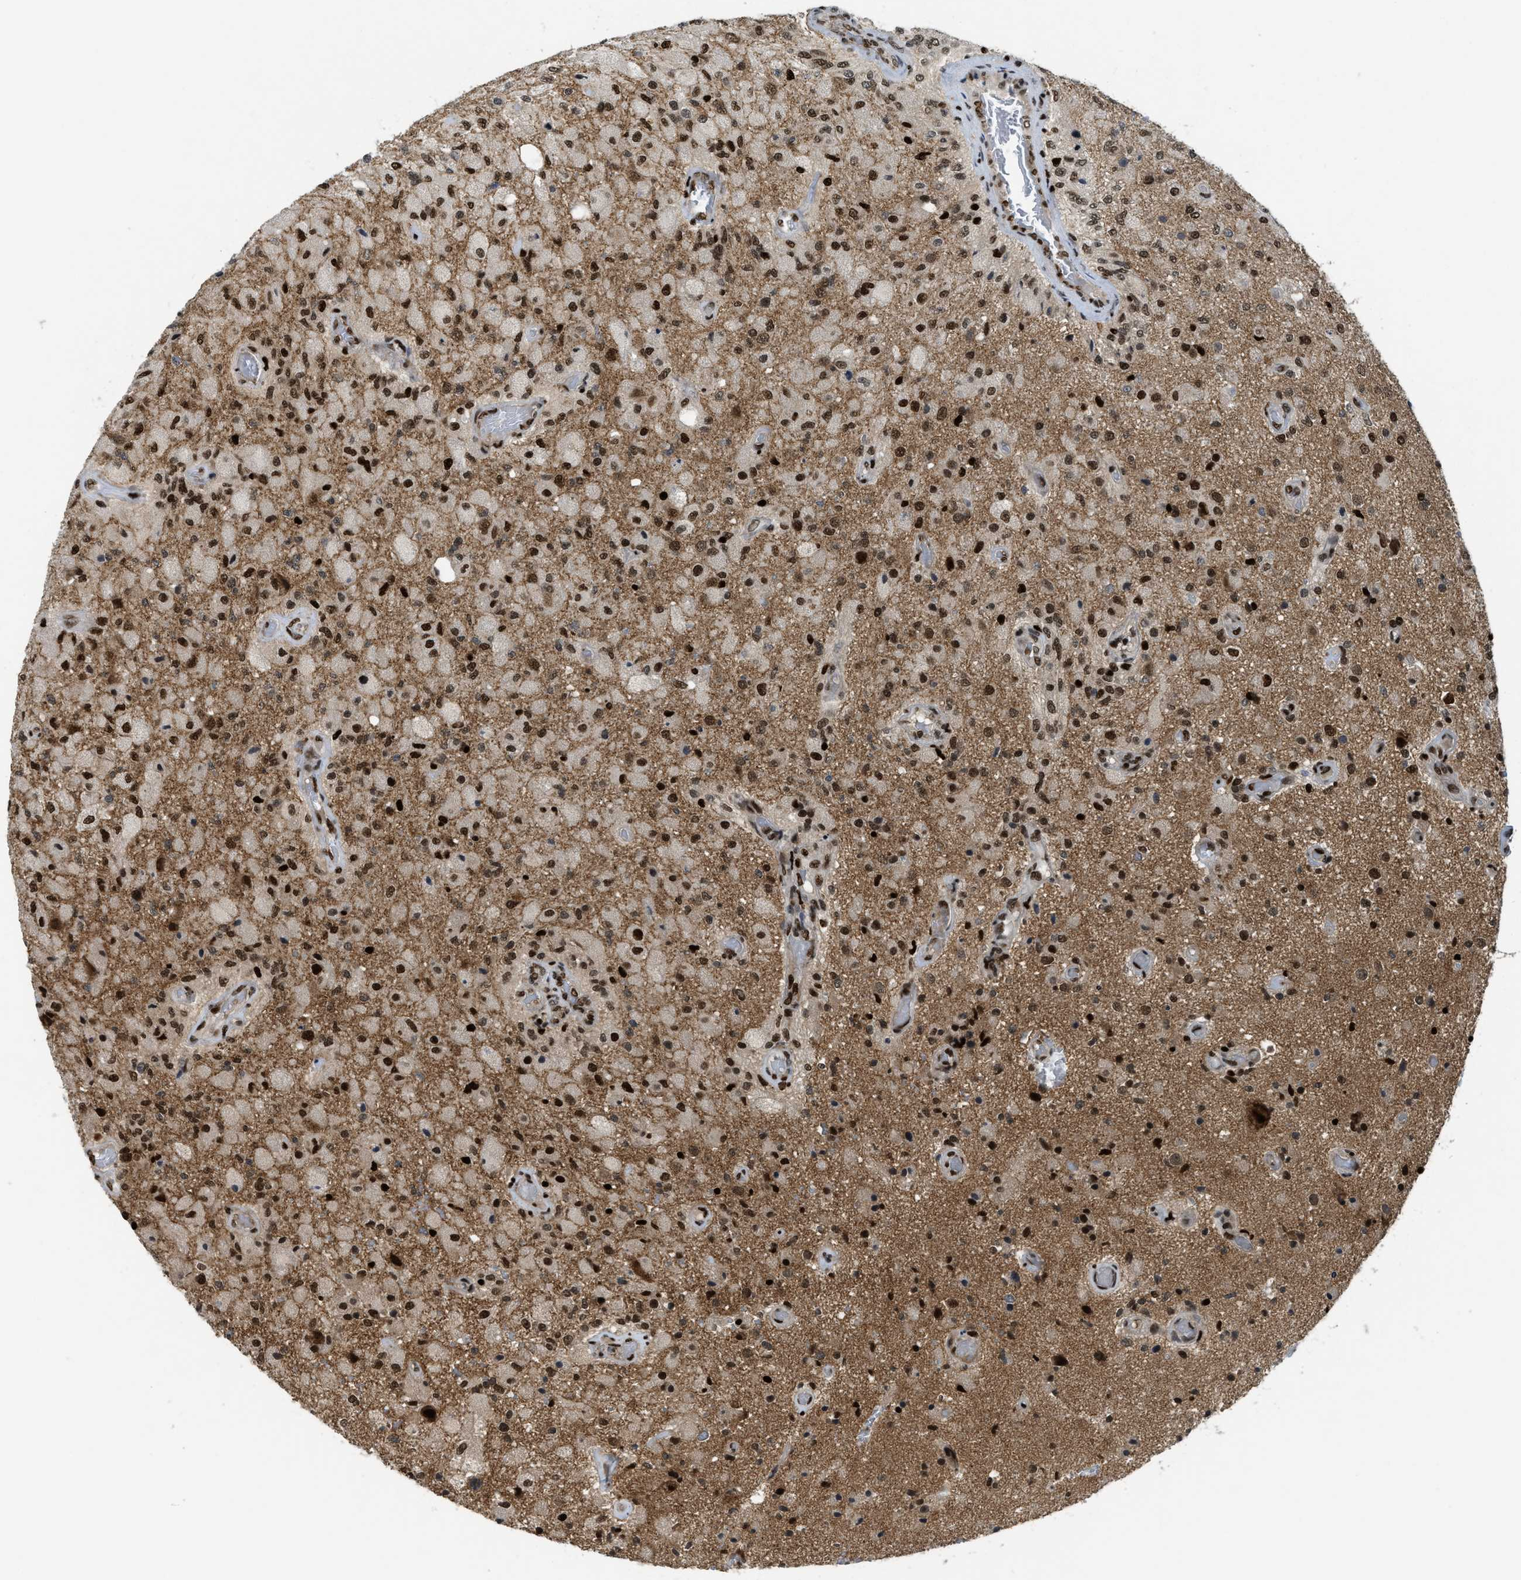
{"staining": {"intensity": "strong", "quantity": ">75%", "location": "nuclear"}, "tissue": "glioma", "cell_type": "Tumor cells", "image_type": "cancer", "snomed": [{"axis": "morphology", "description": "Normal tissue, NOS"}, {"axis": "morphology", "description": "Glioma, malignant, High grade"}, {"axis": "topography", "description": "Cerebral cortex"}], "caption": "Protein analysis of malignant high-grade glioma tissue shows strong nuclear positivity in approximately >75% of tumor cells.", "gene": "RFX5", "patient": {"sex": "male", "age": 77}}